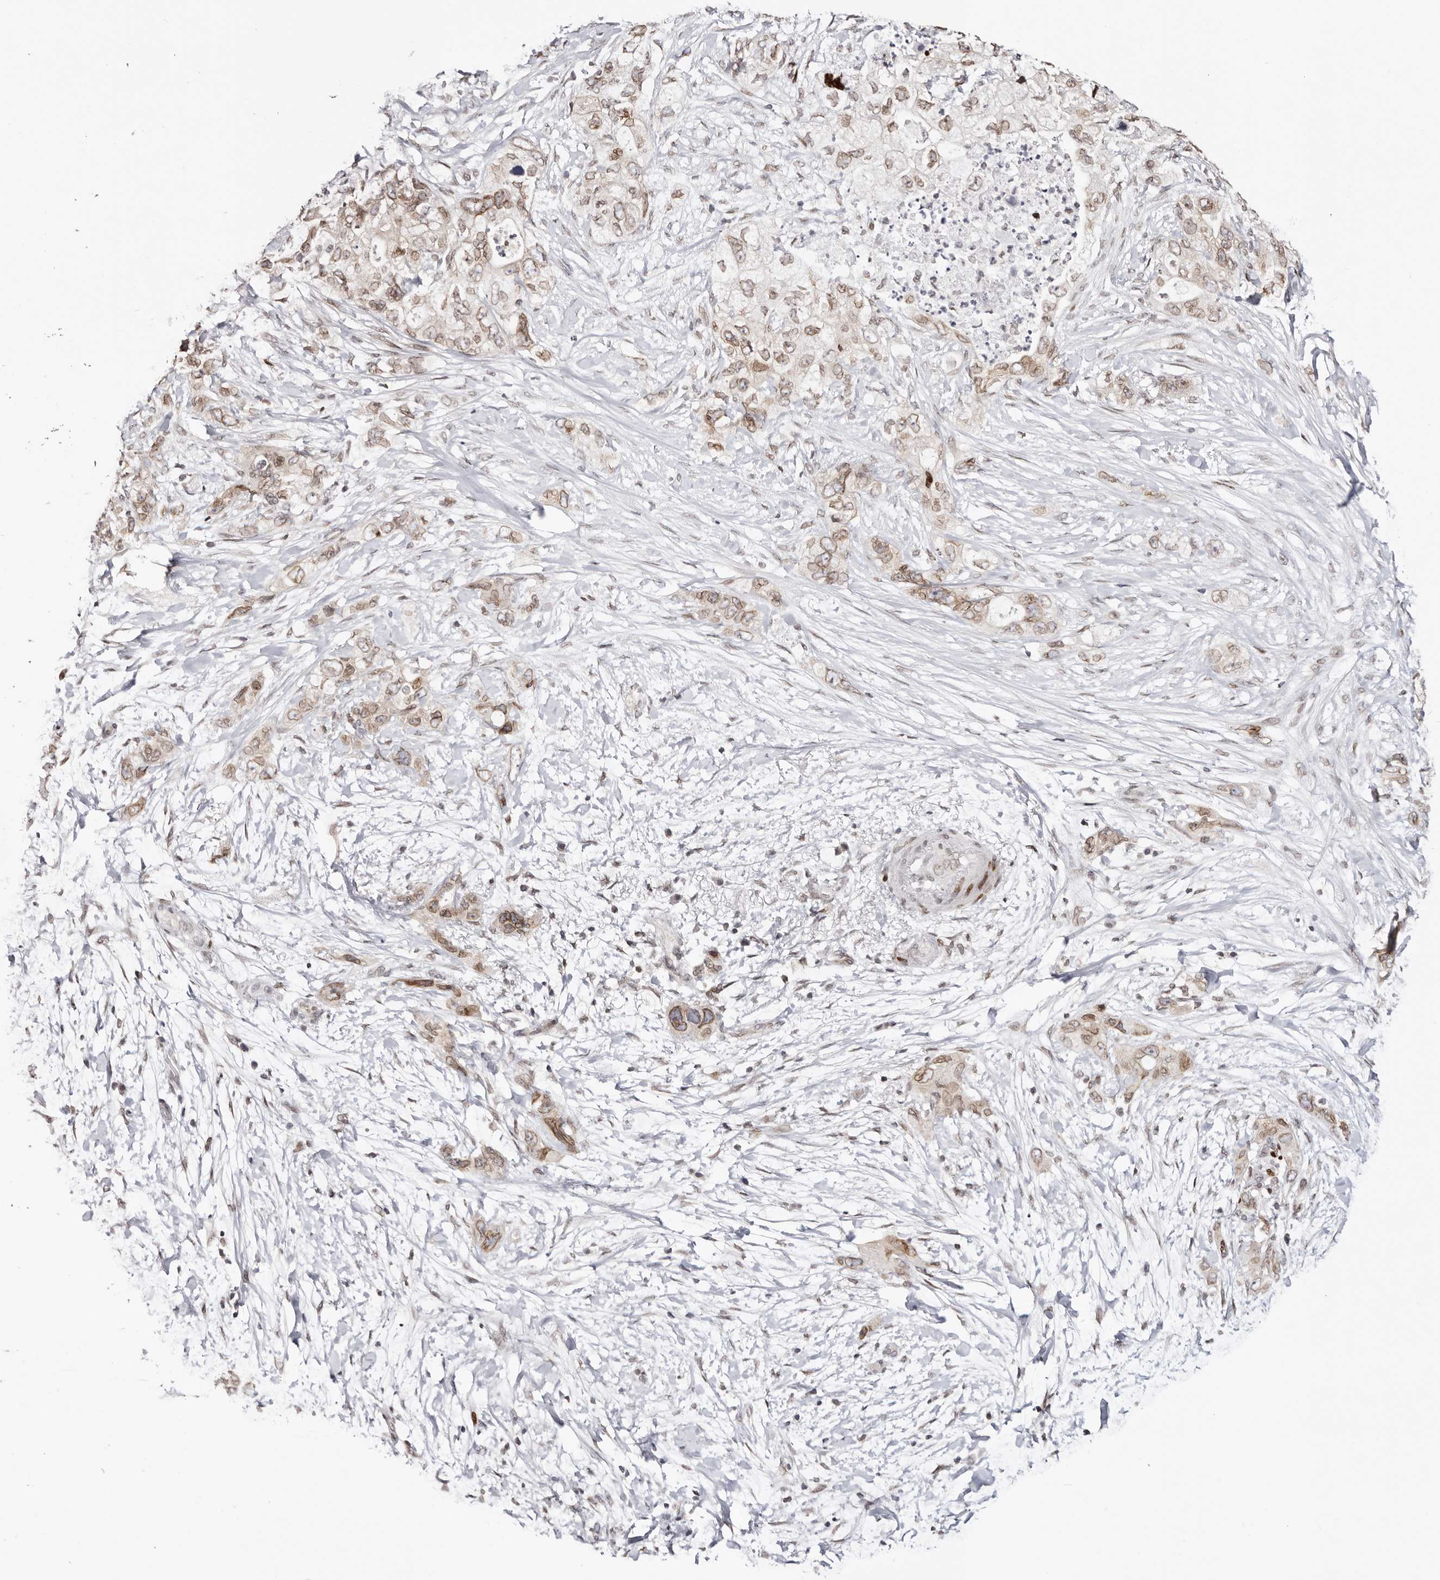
{"staining": {"intensity": "moderate", "quantity": ">75%", "location": "cytoplasmic/membranous,nuclear"}, "tissue": "pancreatic cancer", "cell_type": "Tumor cells", "image_type": "cancer", "snomed": [{"axis": "morphology", "description": "Adenocarcinoma, NOS"}, {"axis": "topography", "description": "Pancreas"}], "caption": "This is an image of immunohistochemistry staining of pancreatic cancer, which shows moderate positivity in the cytoplasmic/membranous and nuclear of tumor cells.", "gene": "NUP153", "patient": {"sex": "female", "age": 73}}